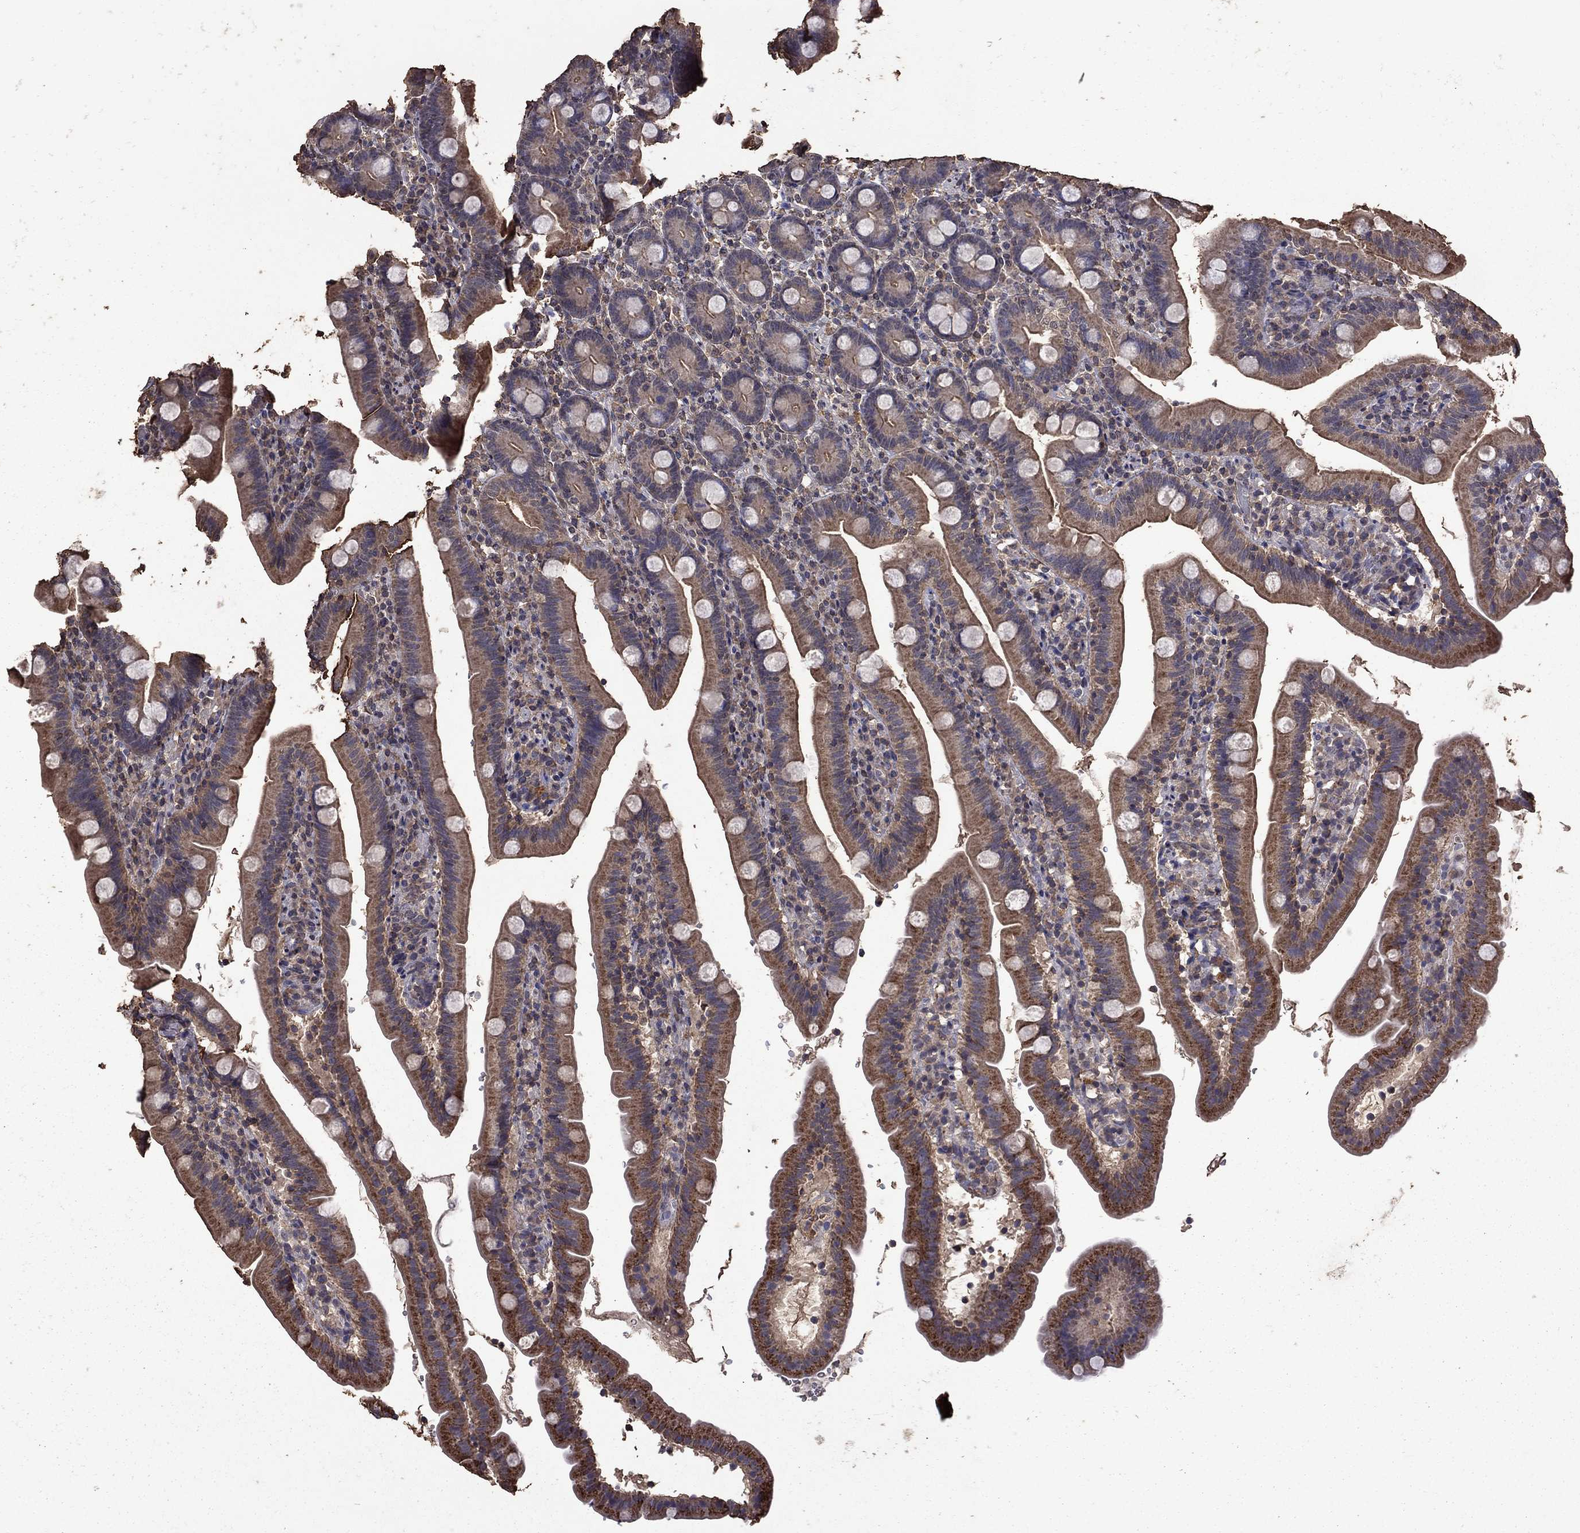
{"staining": {"intensity": "moderate", "quantity": "25%-75%", "location": "cytoplasmic/membranous"}, "tissue": "duodenum", "cell_type": "Glandular cells", "image_type": "normal", "snomed": [{"axis": "morphology", "description": "Normal tissue, NOS"}, {"axis": "topography", "description": "Duodenum"}], "caption": "An image showing moderate cytoplasmic/membranous positivity in about 25%-75% of glandular cells in benign duodenum, as visualized by brown immunohistochemical staining.", "gene": "SERPINA5", "patient": {"sex": "female", "age": 67}}